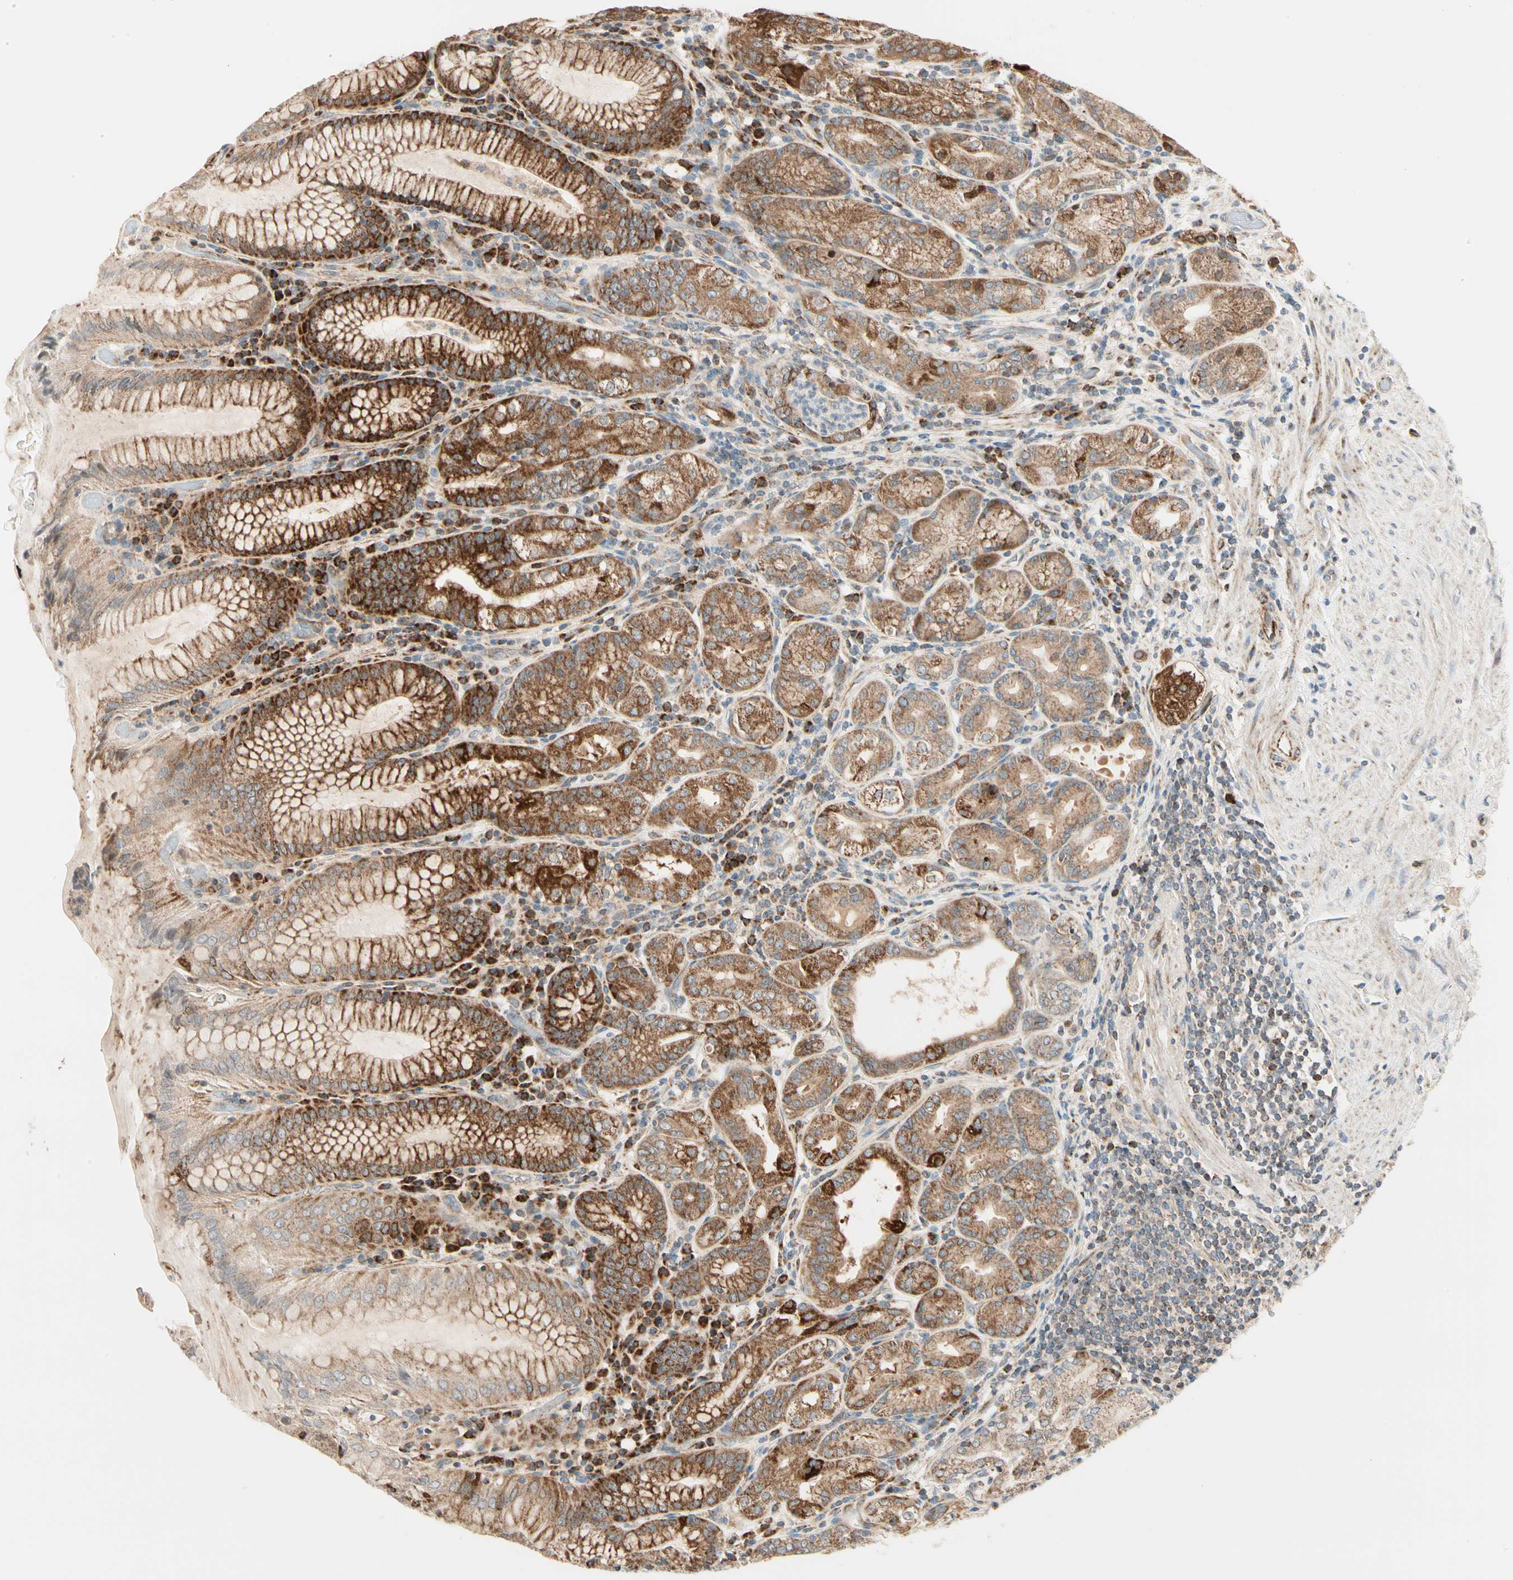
{"staining": {"intensity": "strong", "quantity": ">75%", "location": "cytoplasmic/membranous"}, "tissue": "stomach", "cell_type": "Glandular cells", "image_type": "normal", "snomed": [{"axis": "morphology", "description": "Normal tissue, NOS"}, {"axis": "topography", "description": "Stomach, lower"}], "caption": "This is an image of immunohistochemistry (IHC) staining of benign stomach, which shows strong staining in the cytoplasmic/membranous of glandular cells.", "gene": "TBC1D10A", "patient": {"sex": "female", "age": 76}}